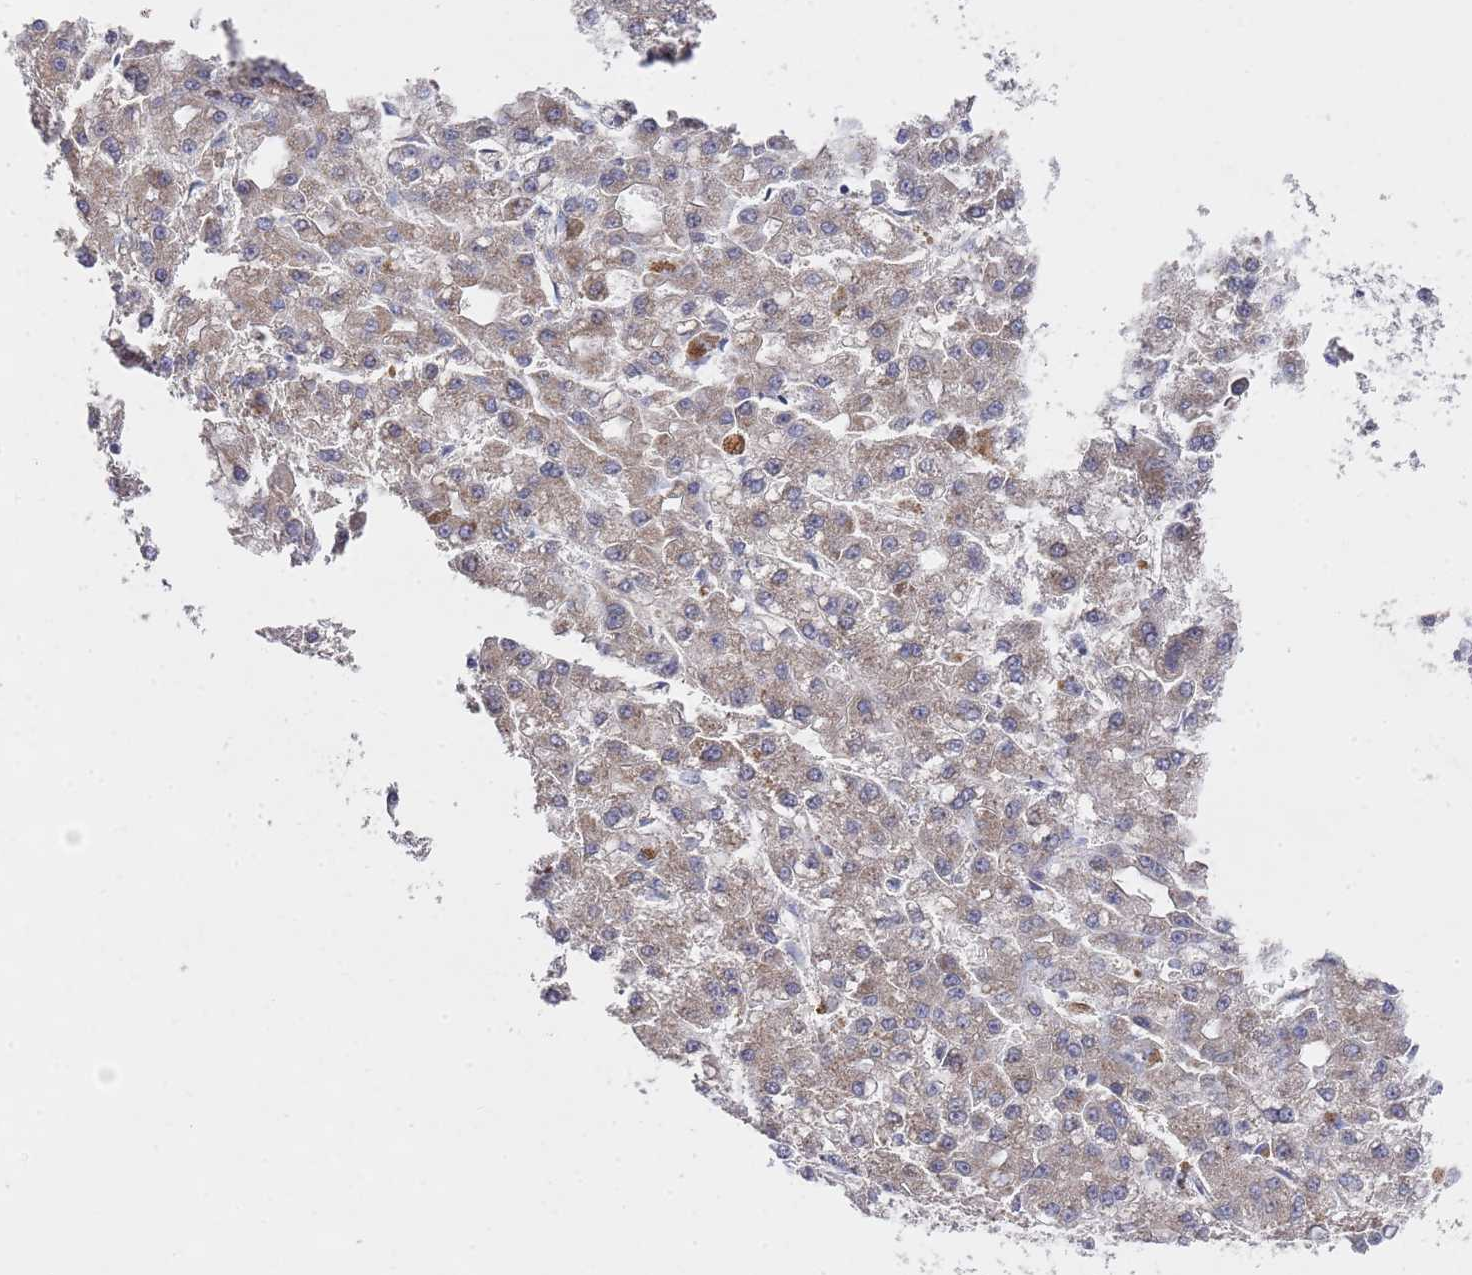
{"staining": {"intensity": "weak", "quantity": ">75%", "location": "cytoplasmic/membranous"}, "tissue": "liver cancer", "cell_type": "Tumor cells", "image_type": "cancer", "snomed": [{"axis": "morphology", "description": "Carcinoma, Hepatocellular, NOS"}, {"axis": "topography", "description": "Liver"}], "caption": "The micrograph exhibits a brown stain indicating the presence of a protein in the cytoplasmic/membranous of tumor cells in liver hepatocellular carcinoma.", "gene": "NPEPPS", "patient": {"sex": "male", "age": 67}}